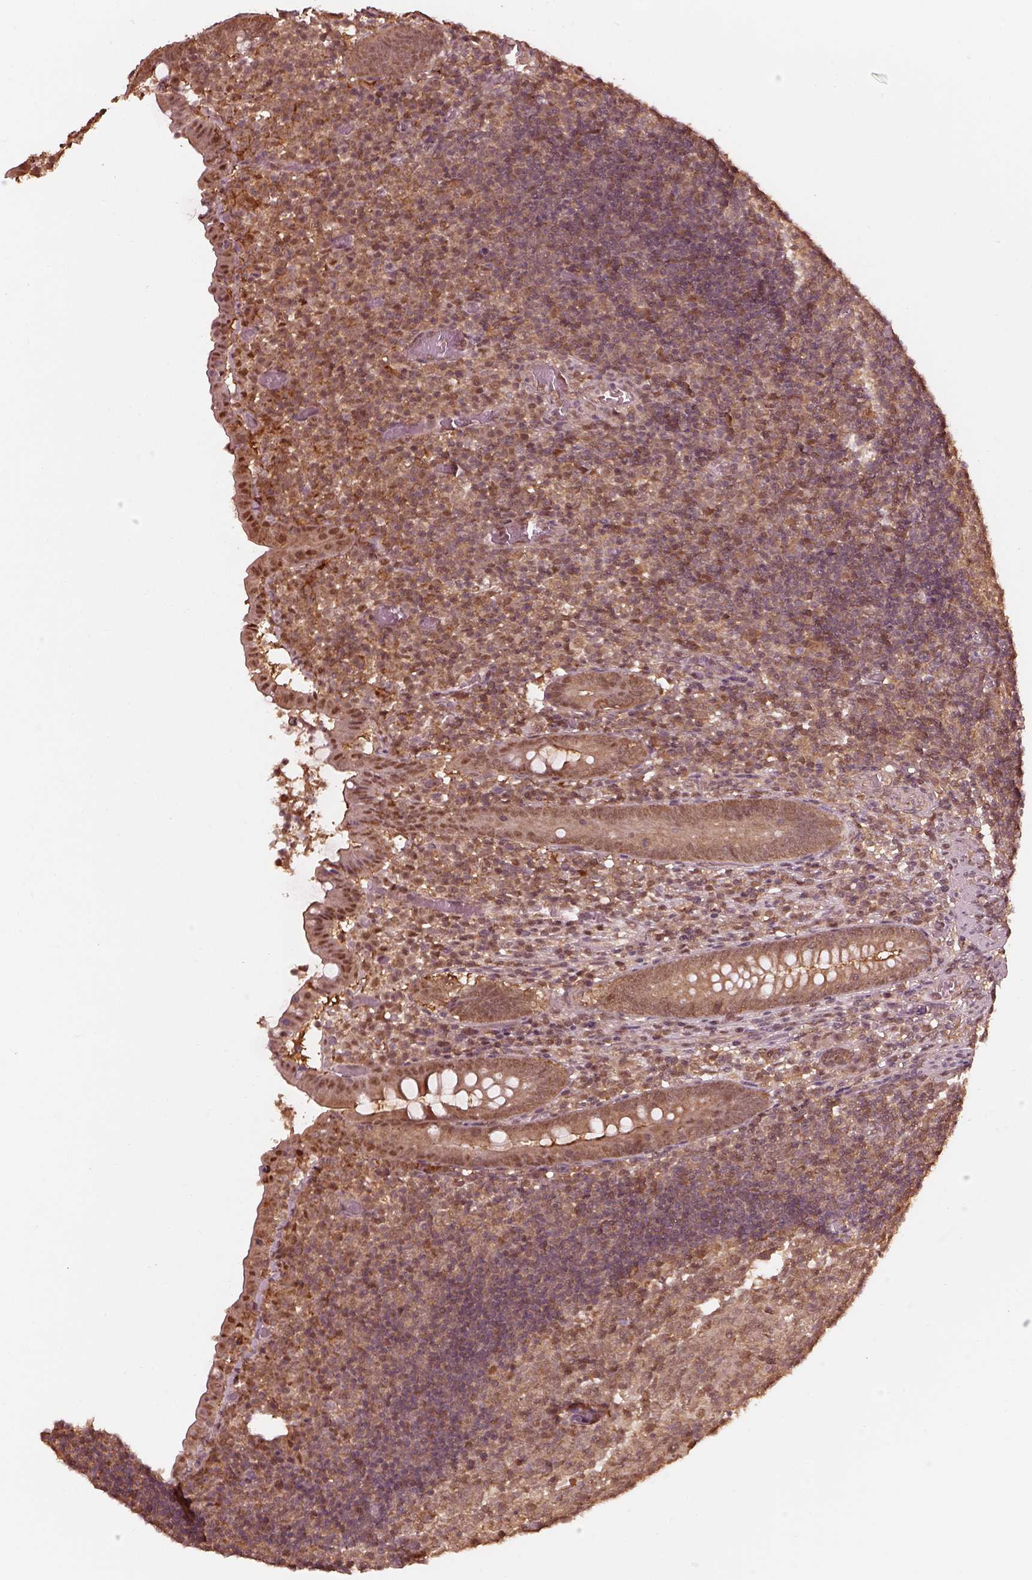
{"staining": {"intensity": "moderate", "quantity": ">75%", "location": "nuclear"}, "tissue": "appendix", "cell_type": "Glandular cells", "image_type": "normal", "snomed": [{"axis": "morphology", "description": "Normal tissue, NOS"}, {"axis": "topography", "description": "Appendix"}], "caption": "Appendix was stained to show a protein in brown. There is medium levels of moderate nuclear expression in approximately >75% of glandular cells.", "gene": "PSMC5", "patient": {"sex": "female", "age": 32}}